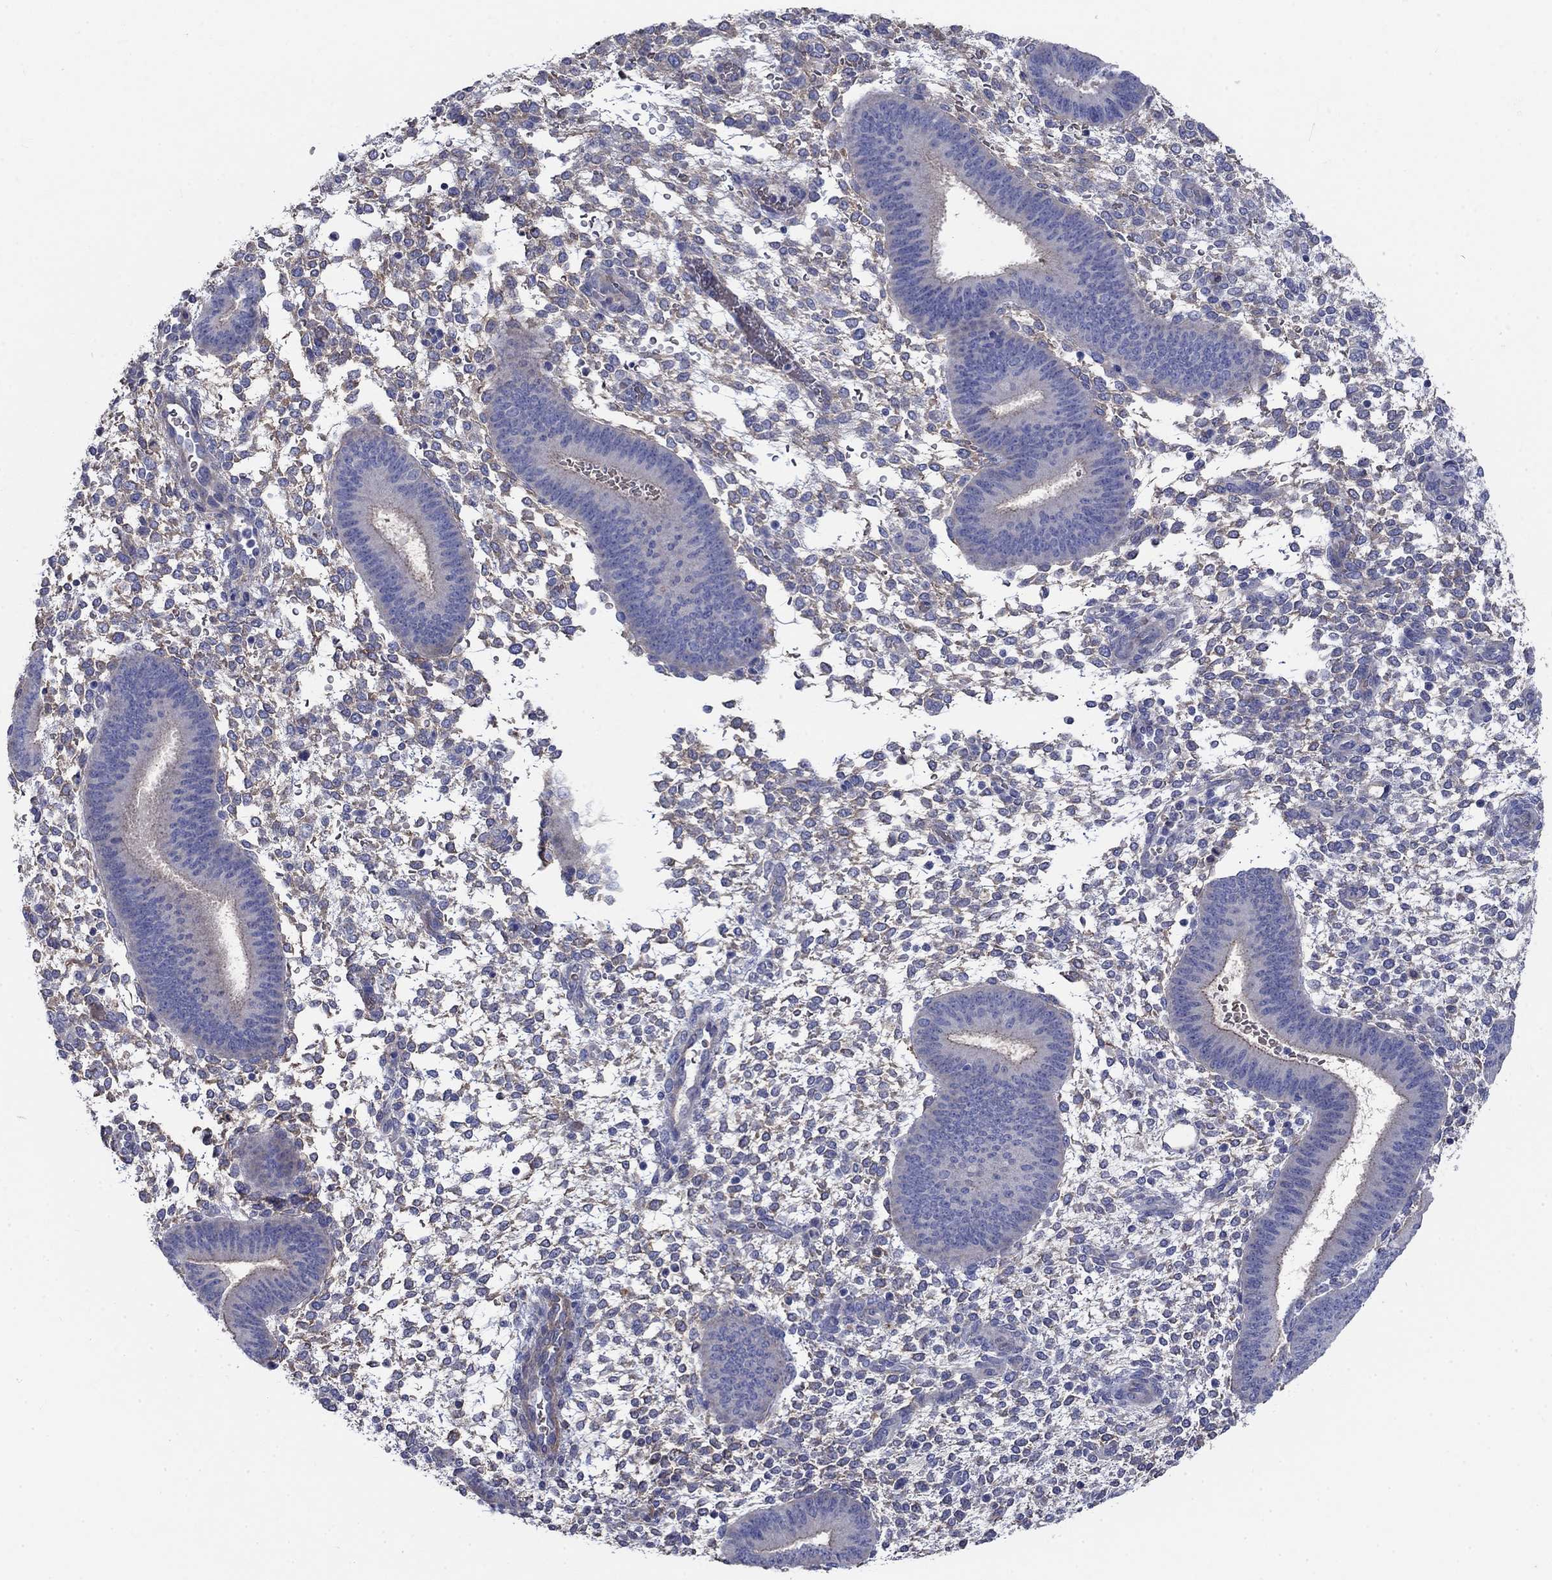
{"staining": {"intensity": "negative", "quantity": "none", "location": "none"}, "tissue": "endometrium", "cell_type": "Cells in endometrial stroma", "image_type": "normal", "snomed": [{"axis": "morphology", "description": "Normal tissue, NOS"}, {"axis": "topography", "description": "Endometrium"}], "caption": "This is a micrograph of immunohistochemistry staining of normal endometrium, which shows no expression in cells in endometrial stroma.", "gene": "FLNC", "patient": {"sex": "female", "age": 39}}